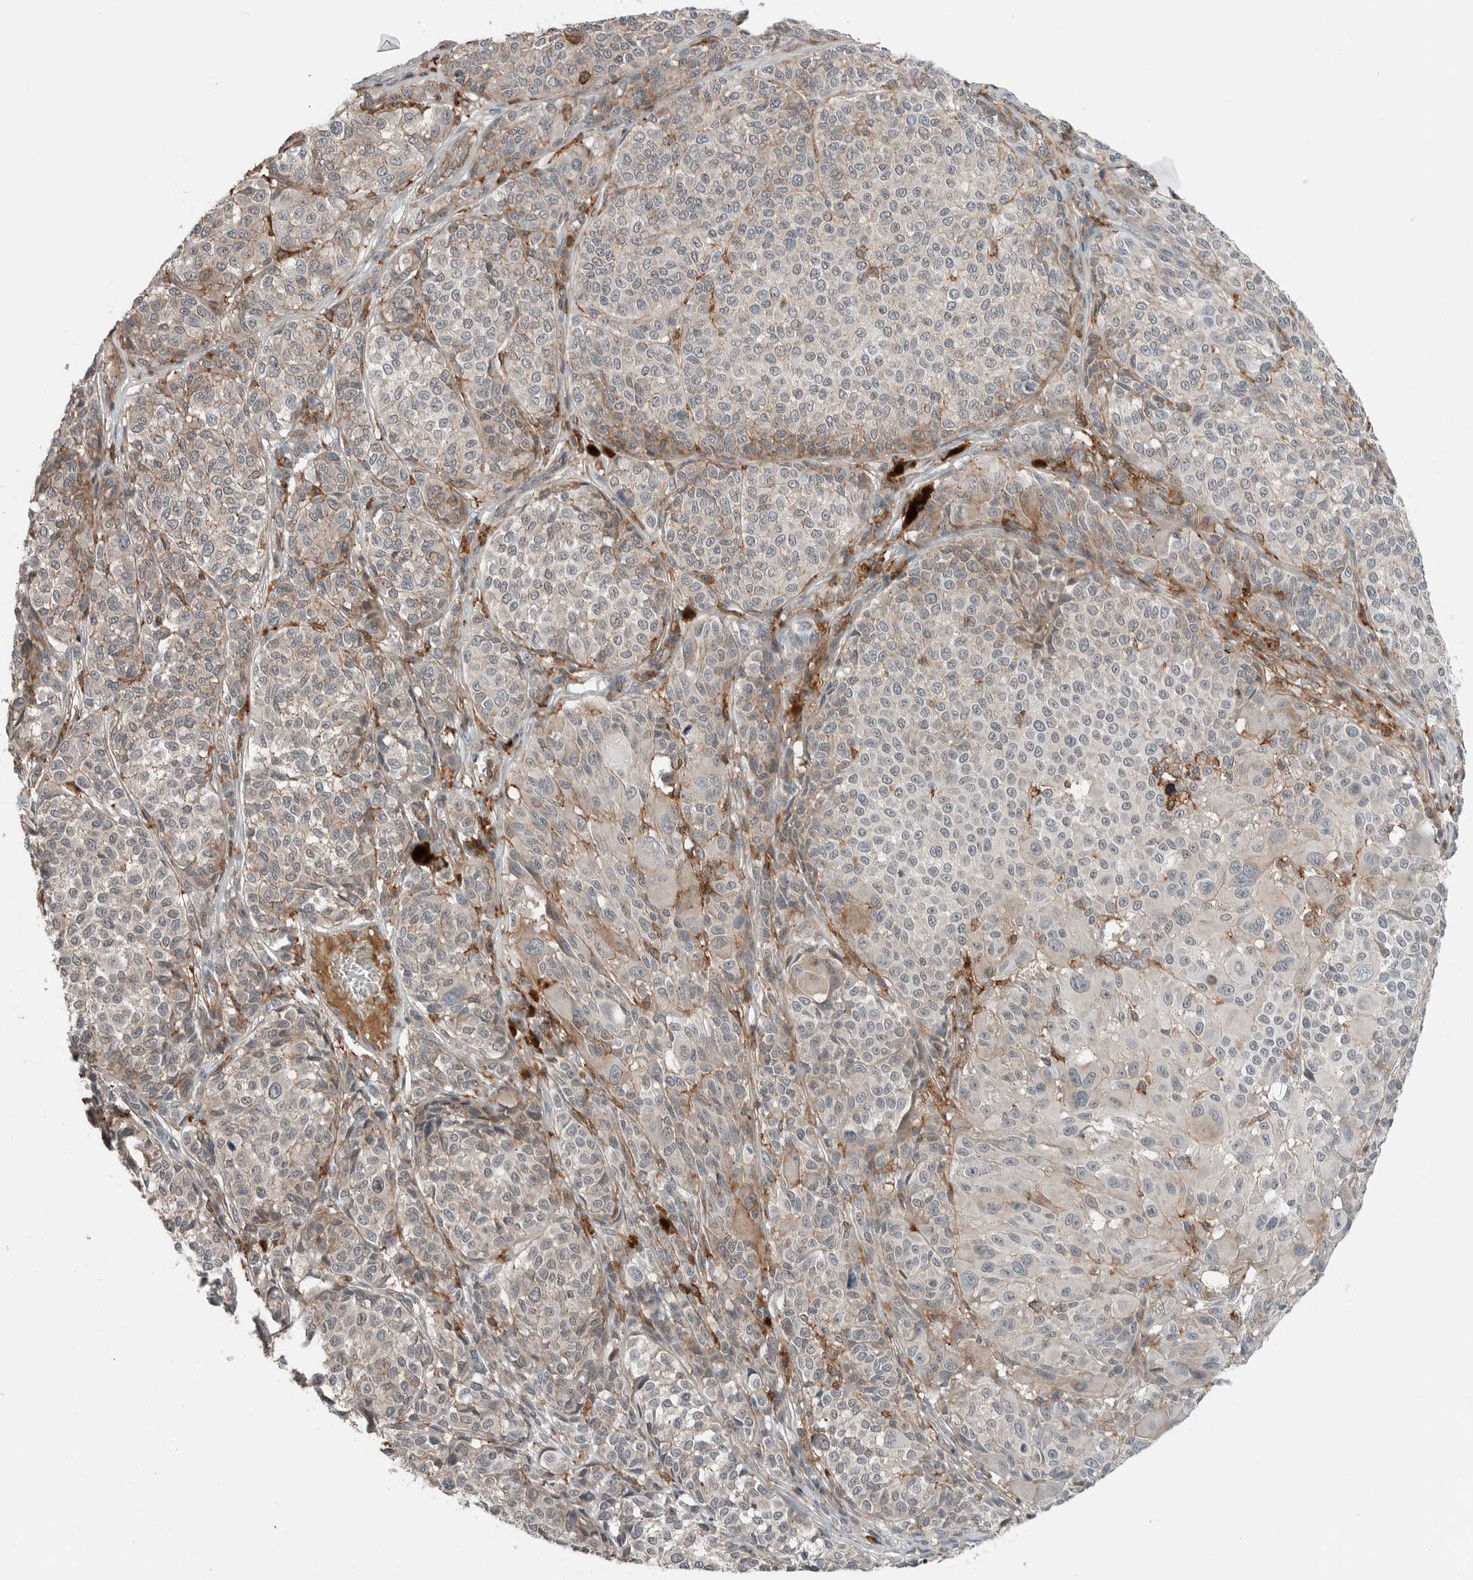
{"staining": {"intensity": "weak", "quantity": "25%-75%", "location": "cytoplasmic/membranous"}, "tissue": "melanoma", "cell_type": "Tumor cells", "image_type": "cancer", "snomed": [{"axis": "morphology", "description": "Malignant melanoma, NOS"}, {"axis": "topography", "description": "Skin"}], "caption": "About 25%-75% of tumor cells in malignant melanoma exhibit weak cytoplasmic/membranous protein positivity as visualized by brown immunohistochemical staining.", "gene": "LEFTY2", "patient": {"sex": "male", "age": 83}}